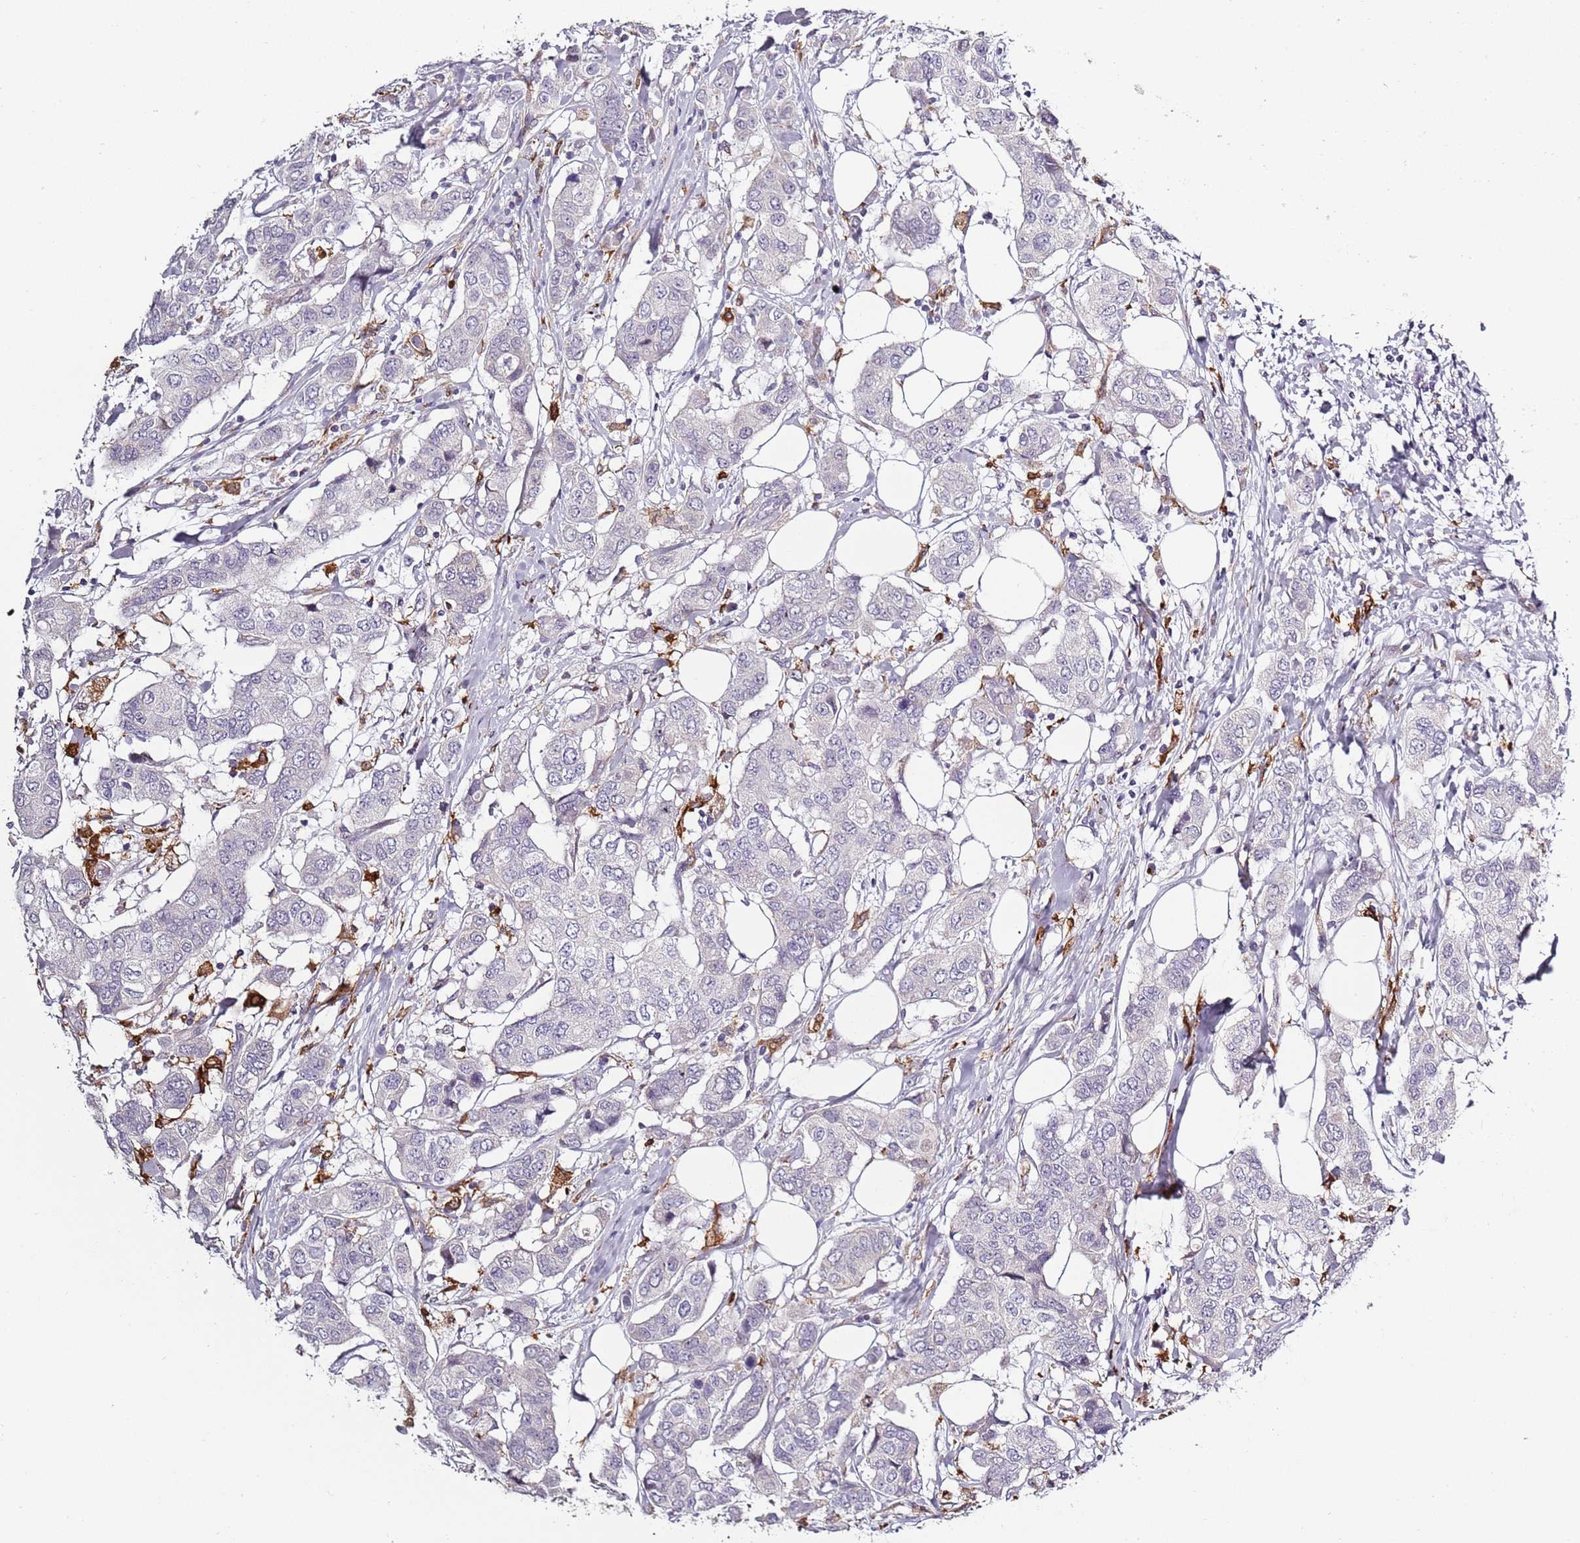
{"staining": {"intensity": "negative", "quantity": "none", "location": "none"}, "tissue": "breast cancer", "cell_type": "Tumor cells", "image_type": "cancer", "snomed": [{"axis": "morphology", "description": "Lobular carcinoma"}, {"axis": "topography", "description": "Breast"}], "caption": "Breast lobular carcinoma was stained to show a protein in brown. There is no significant positivity in tumor cells. (Brightfield microscopy of DAB (3,3'-diaminobenzidine) immunohistochemistry (IHC) at high magnification).", "gene": "CC2D2B", "patient": {"sex": "female", "age": 51}}